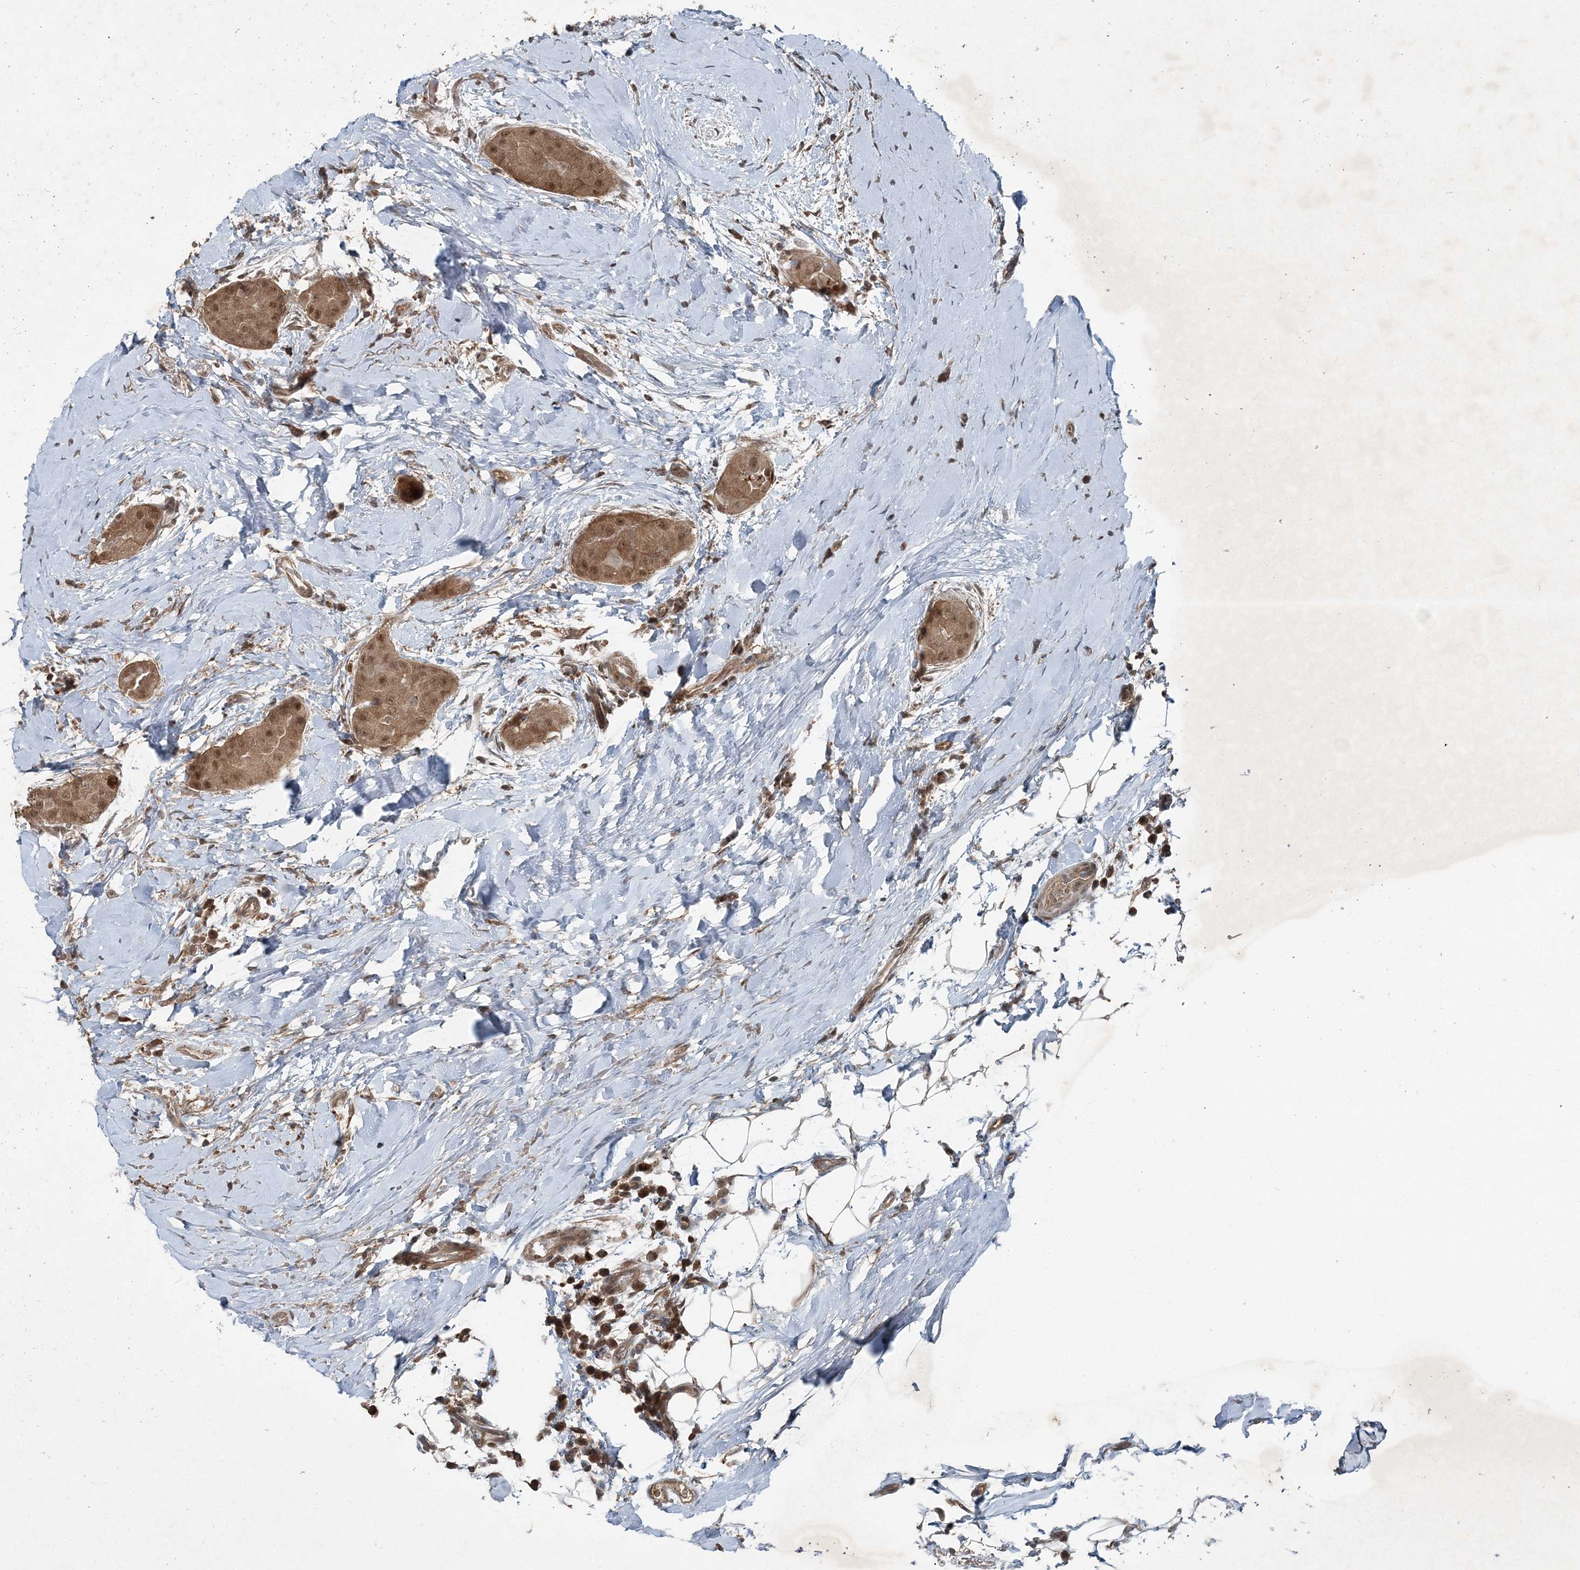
{"staining": {"intensity": "moderate", "quantity": ">75%", "location": "cytoplasmic/membranous,nuclear"}, "tissue": "thyroid cancer", "cell_type": "Tumor cells", "image_type": "cancer", "snomed": [{"axis": "morphology", "description": "Papillary adenocarcinoma, NOS"}, {"axis": "topography", "description": "Thyroid gland"}], "caption": "This photomicrograph demonstrates immunohistochemistry (IHC) staining of human papillary adenocarcinoma (thyroid), with medium moderate cytoplasmic/membranous and nuclear staining in about >75% of tumor cells.", "gene": "FBXL17", "patient": {"sex": "male", "age": 33}}